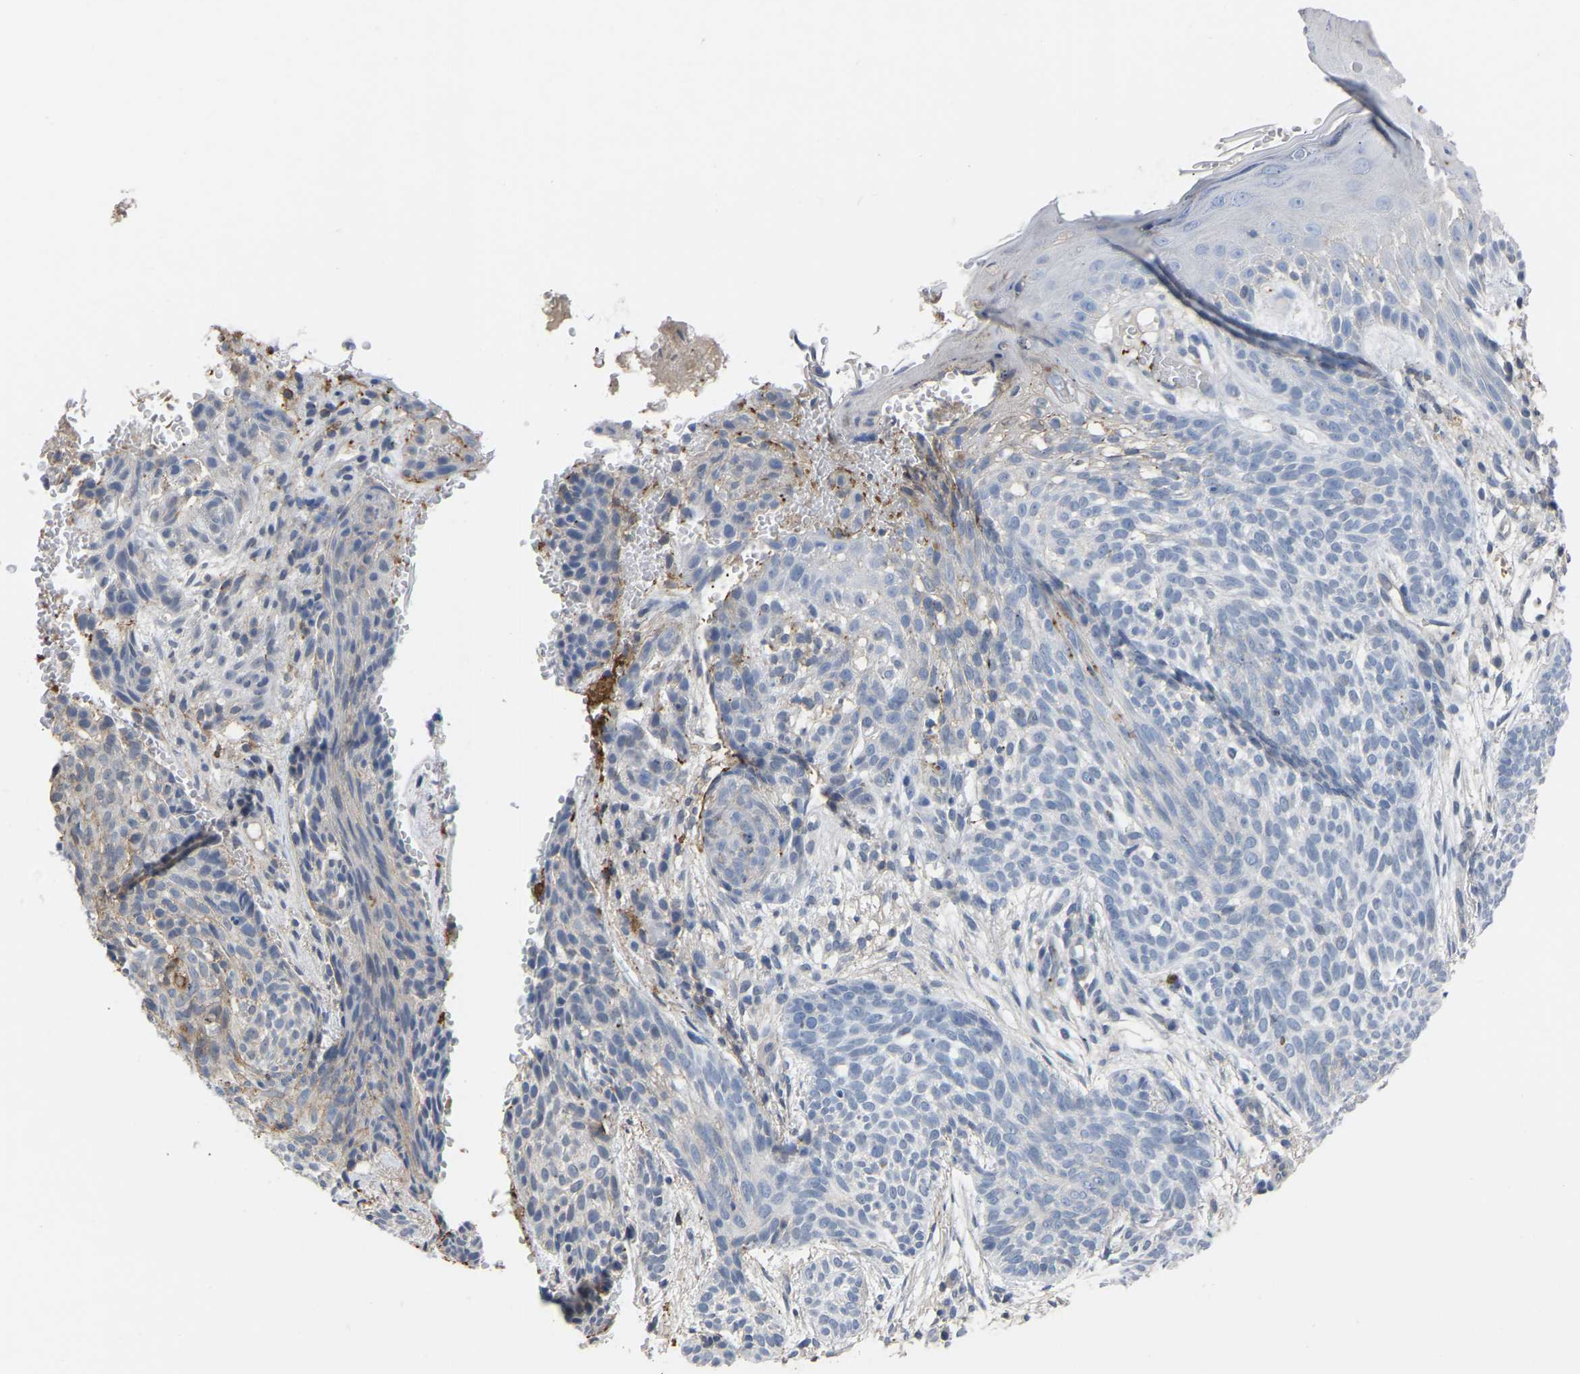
{"staining": {"intensity": "negative", "quantity": "none", "location": "none"}, "tissue": "skin cancer", "cell_type": "Tumor cells", "image_type": "cancer", "snomed": [{"axis": "morphology", "description": "Basal cell carcinoma"}, {"axis": "topography", "description": "Skin"}], "caption": "Tumor cells show no significant protein expression in skin cancer (basal cell carcinoma). Brightfield microscopy of IHC stained with DAB (3,3'-diaminobenzidine) (brown) and hematoxylin (blue), captured at high magnification.", "gene": "ZNF449", "patient": {"sex": "female", "age": 59}}